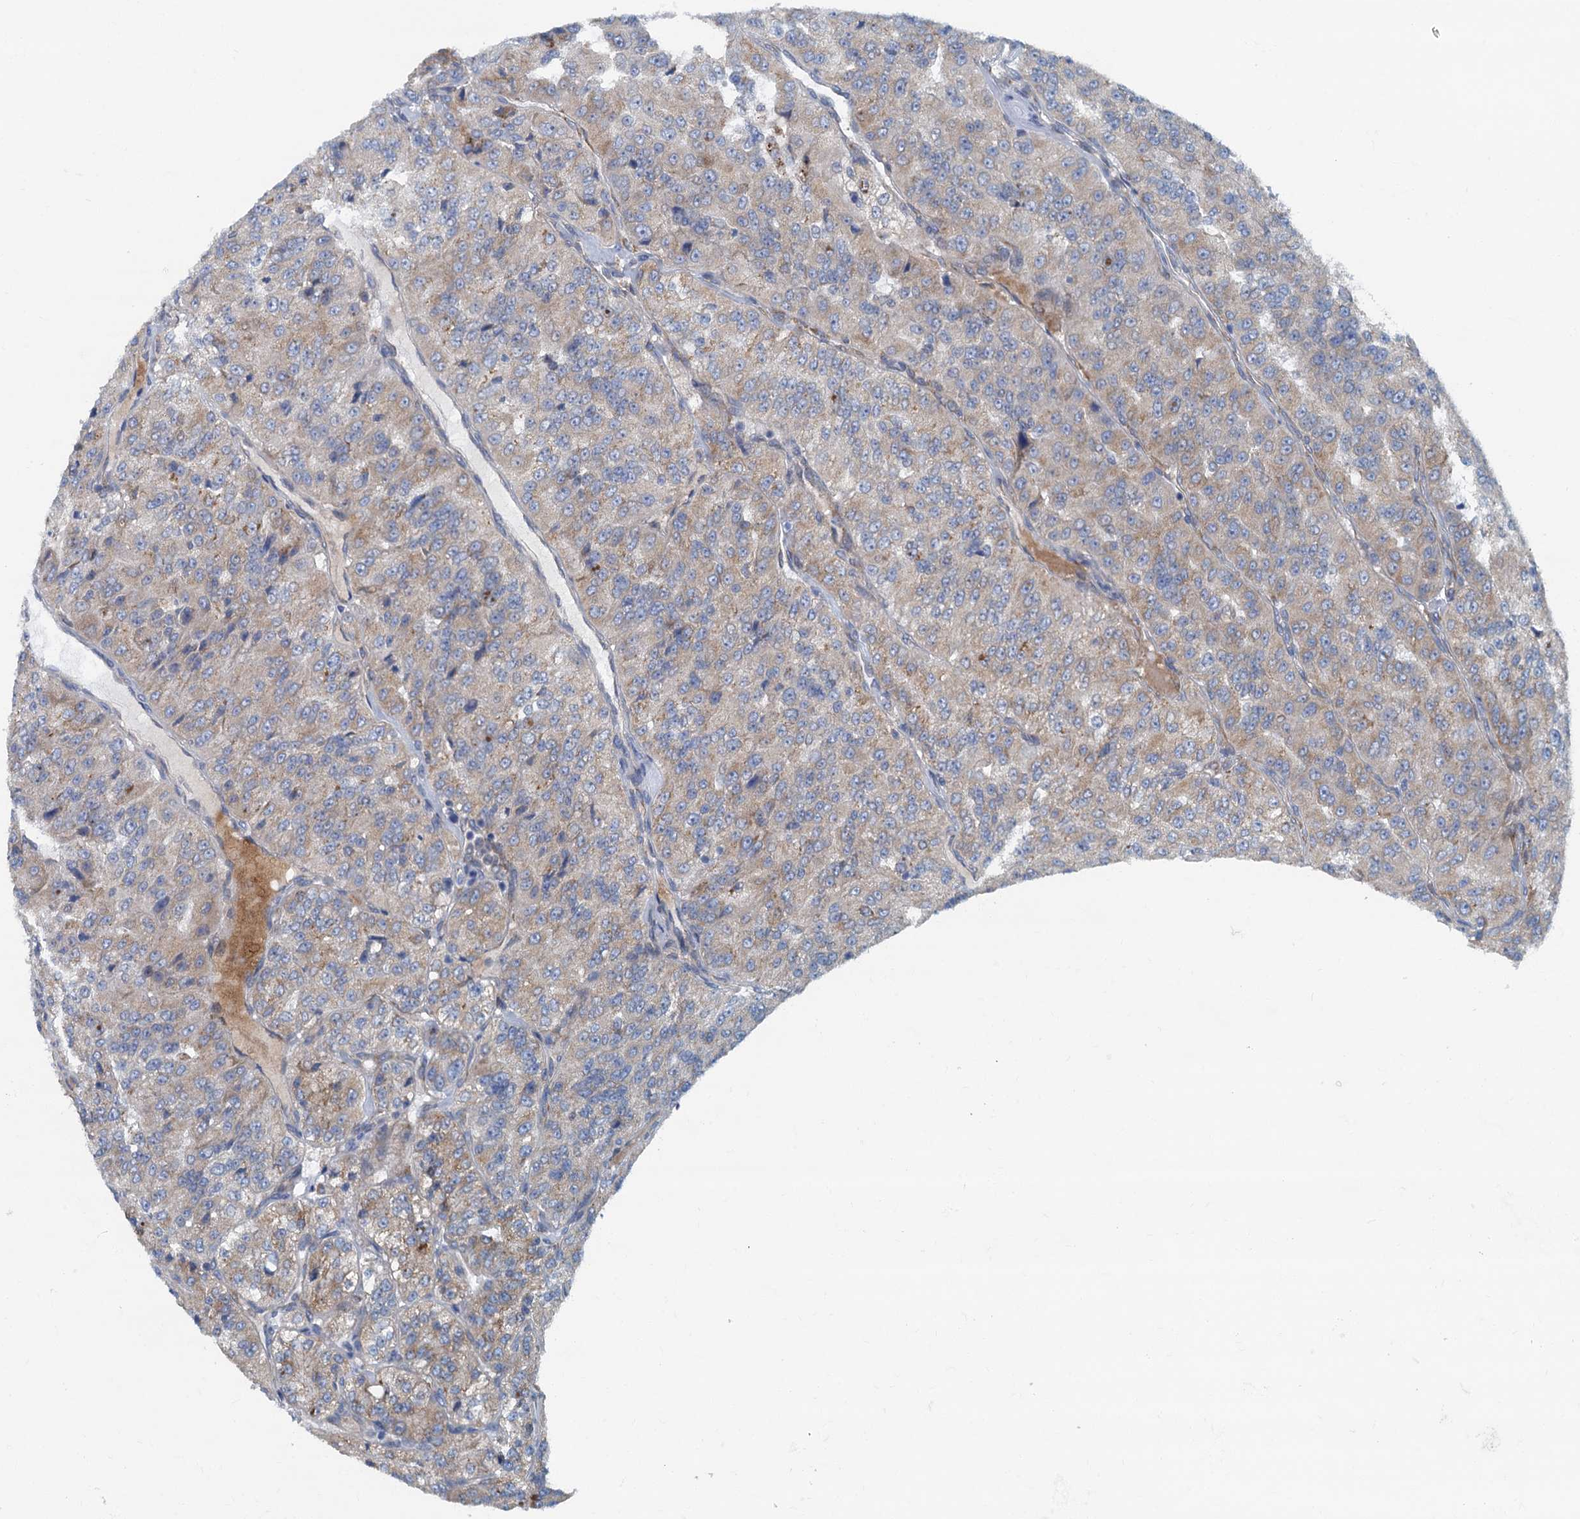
{"staining": {"intensity": "strong", "quantity": "<25%", "location": "cytoplasmic/membranous"}, "tissue": "renal cancer", "cell_type": "Tumor cells", "image_type": "cancer", "snomed": [{"axis": "morphology", "description": "Adenocarcinoma, NOS"}, {"axis": "topography", "description": "Kidney"}], "caption": "A brown stain highlights strong cytoplasmic/membranous positivity of a protein in human renal adenocarcinoma tumor cells.", "gene": "MYDGF", "patient": {"sex": "female", "age": 63}}